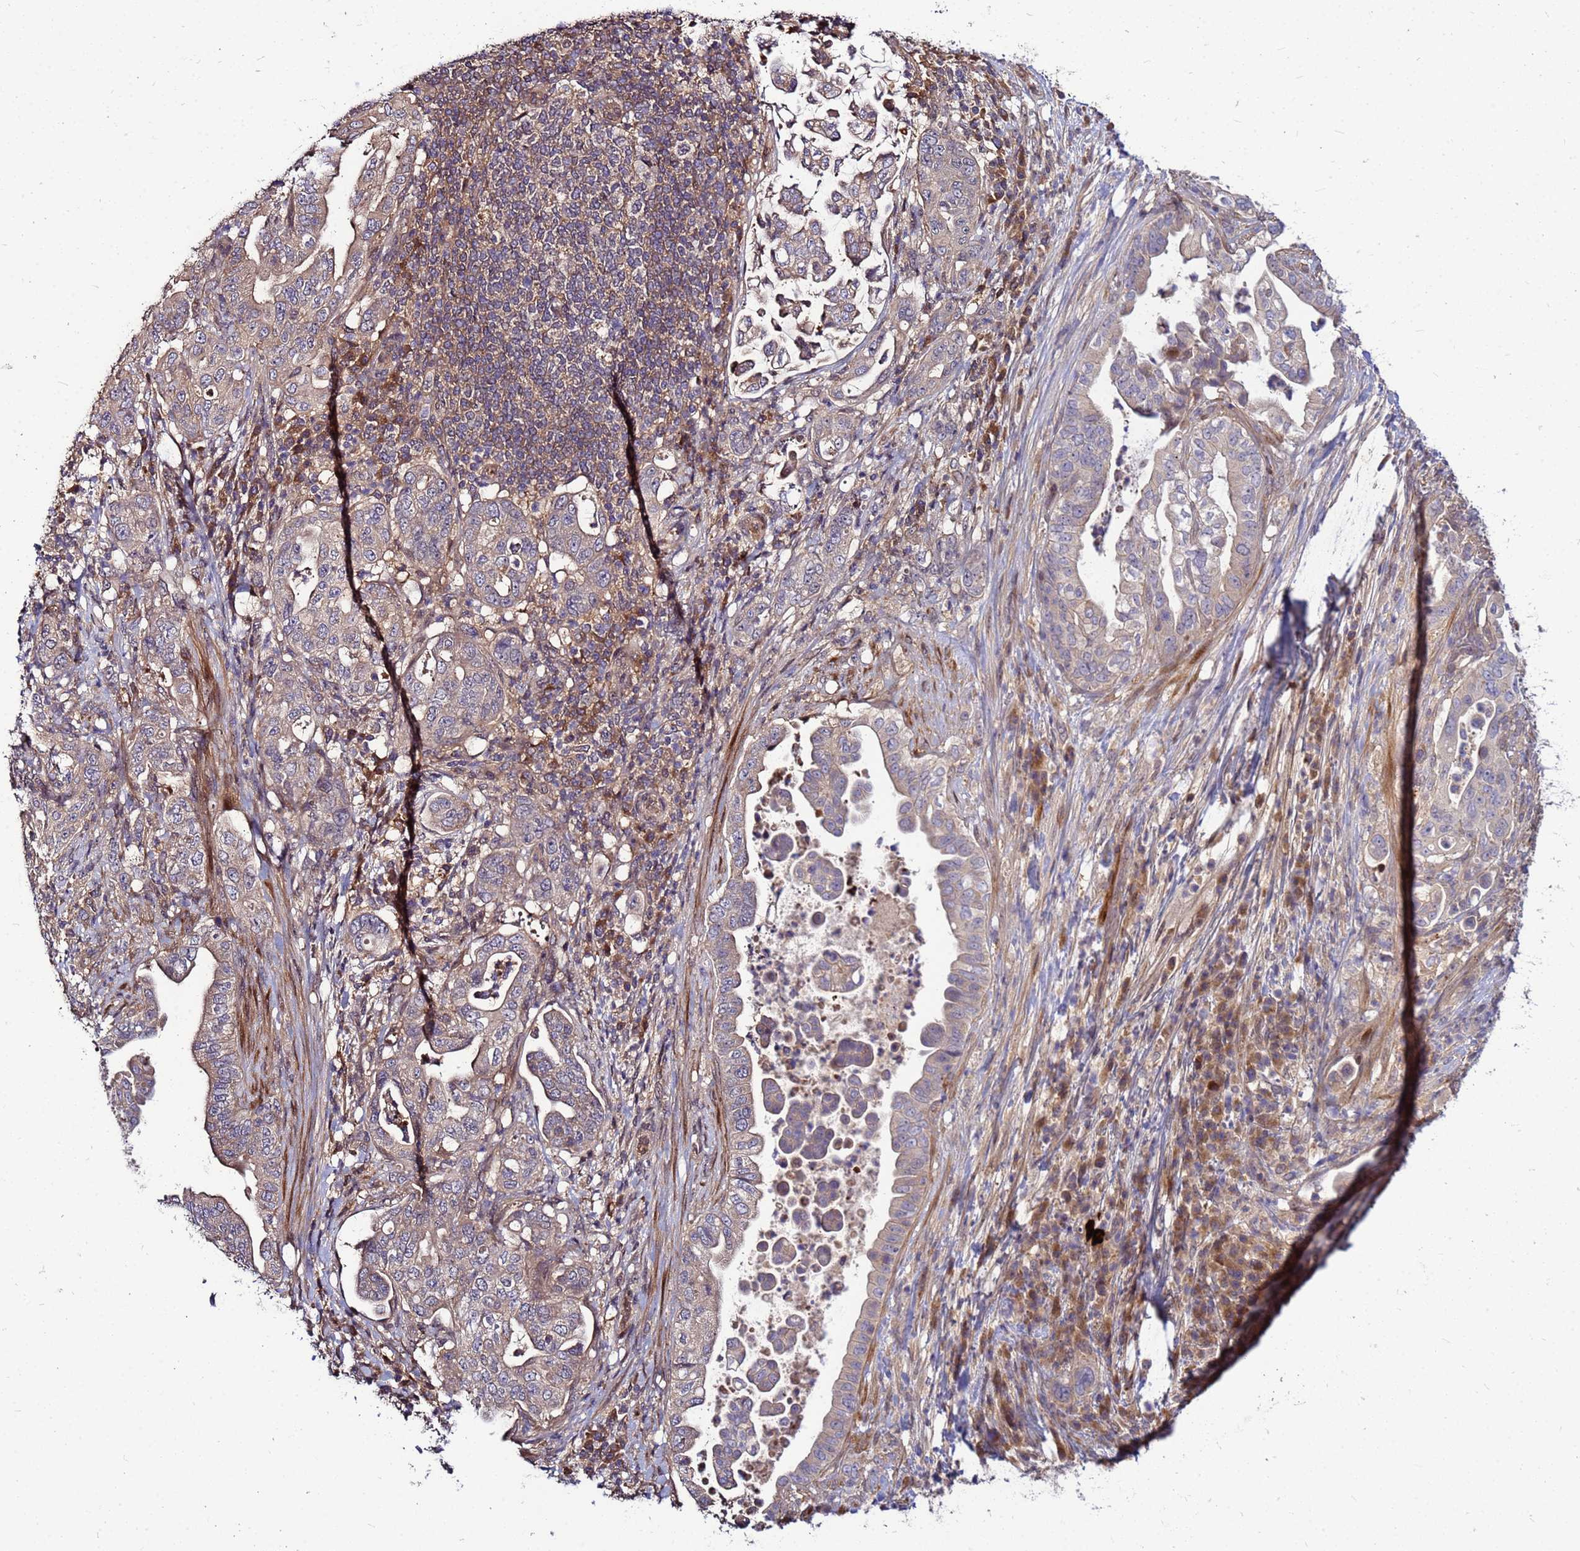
{"staining": {"intensity": "weak", "quantity": "25%-75%", "location": "cytoplasmic/membranous"}, "tissue": "pancreatic cancer", "cell_type": "Tumor cells", "image_type": "cancer", "snomed": [{"axis": "morphology", "description": "Normal tissue, NOS"}, {"axis": "morphology", "description": "Adenocarcinoma, NOS"}, {"axis": "topography", "description": "Lymph node"}, {"axis": "topography", "description": "Pancreas"}], "caption": "Pancreatic cancer stained for a protein (brown) shows weak cytoplasmic/membranous positive staining in about 25%-75% of tumor cells.", "gene": "DUS4L", "patient": {"sex": "female", "age": 67}}